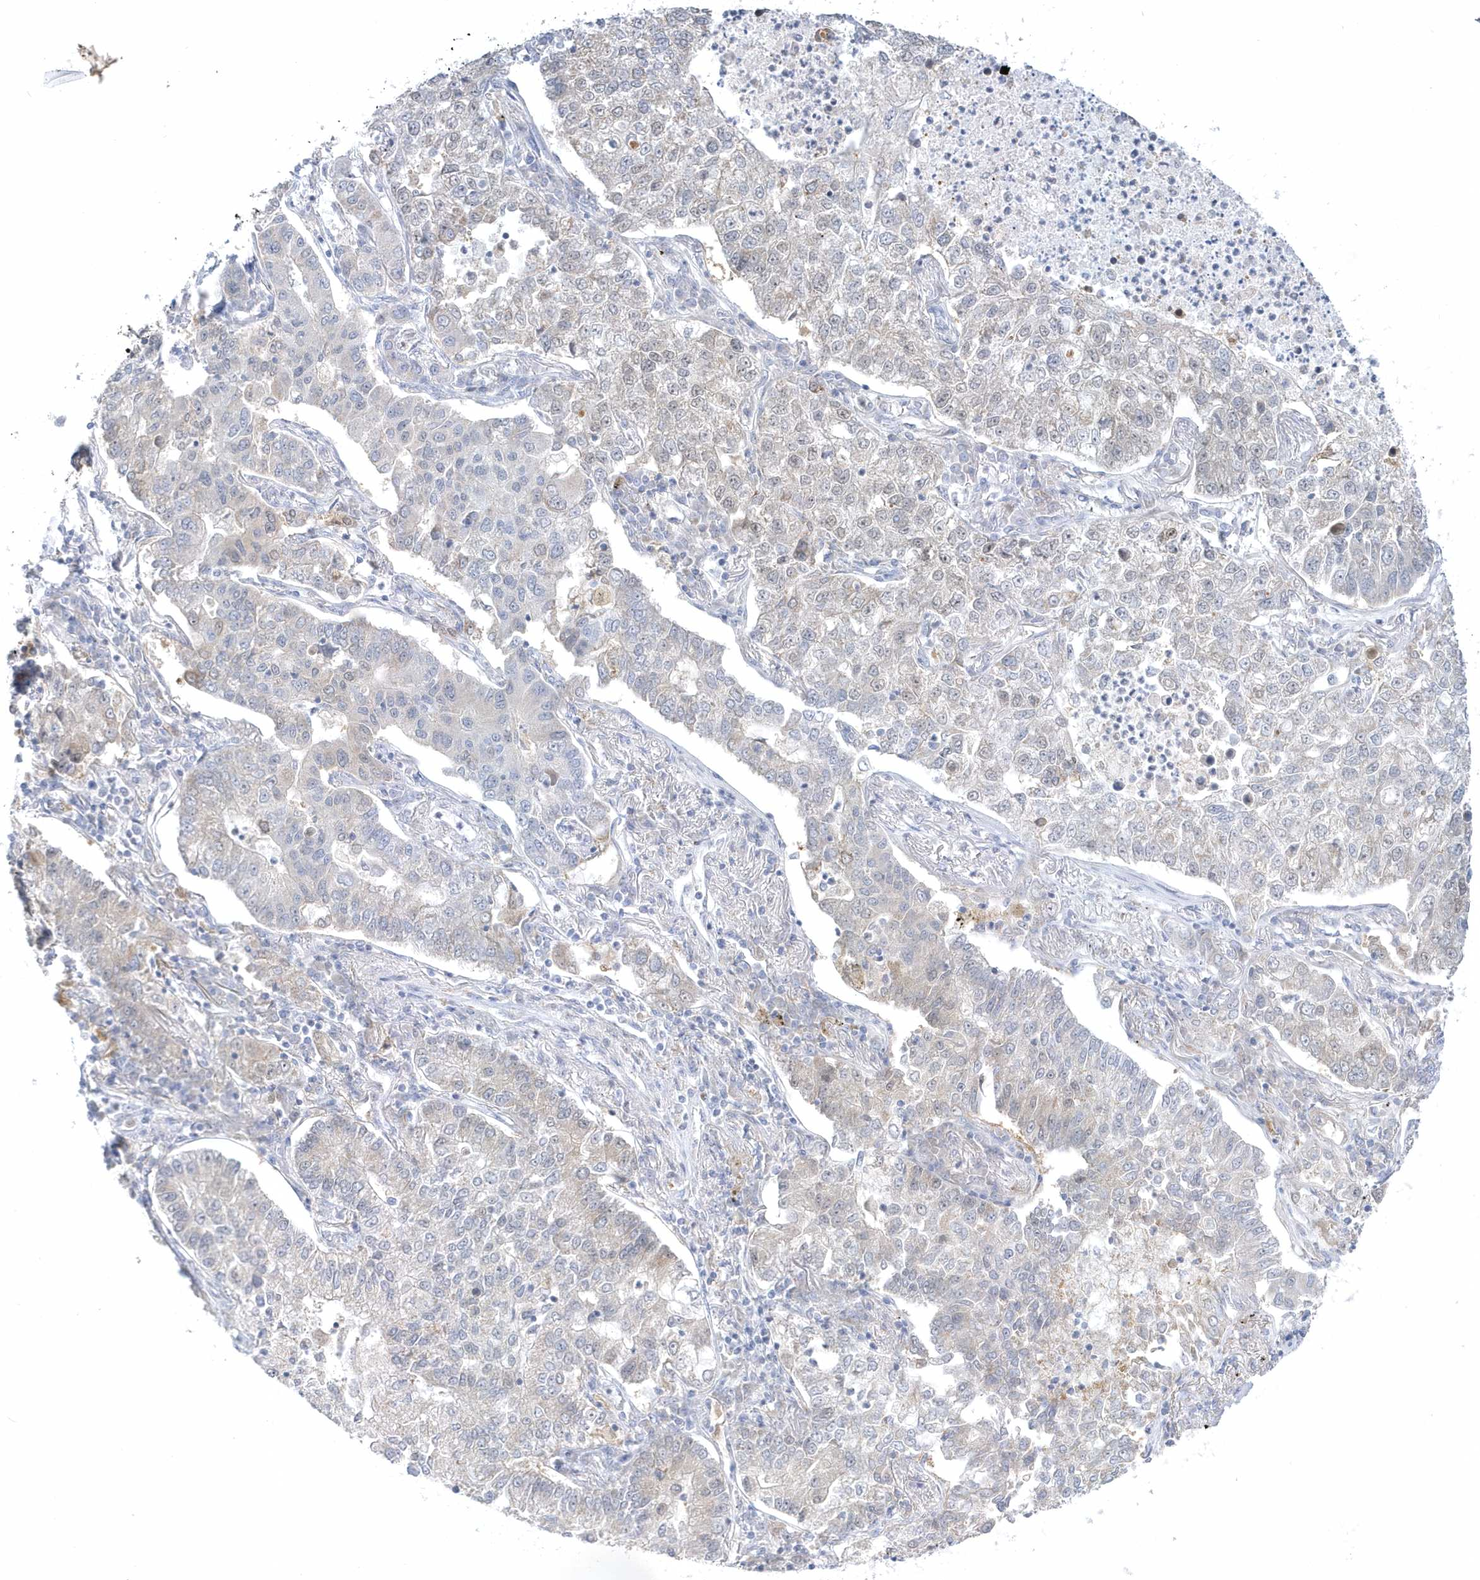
{"staining": {"intensity": "weak", "quantity": "<25%", "location": "cytoplasmic/membranous"}, "tissue": "lung cancer", "cell_type": "Tumor cells", "image_type": "cancer", "snomed": [{"axis": "morphology", "description": "Adenocarcinoma, NOS"}, {"axis": "topography", "description": "Lung"}], "caption": "DAB (3,3'-diaminobenzidine) immunohistochemical staining of lung cancer shows no significant expression in tumor cells.", "gene": "PCBD1", "patient": {"sex": "male", "age": 49}}